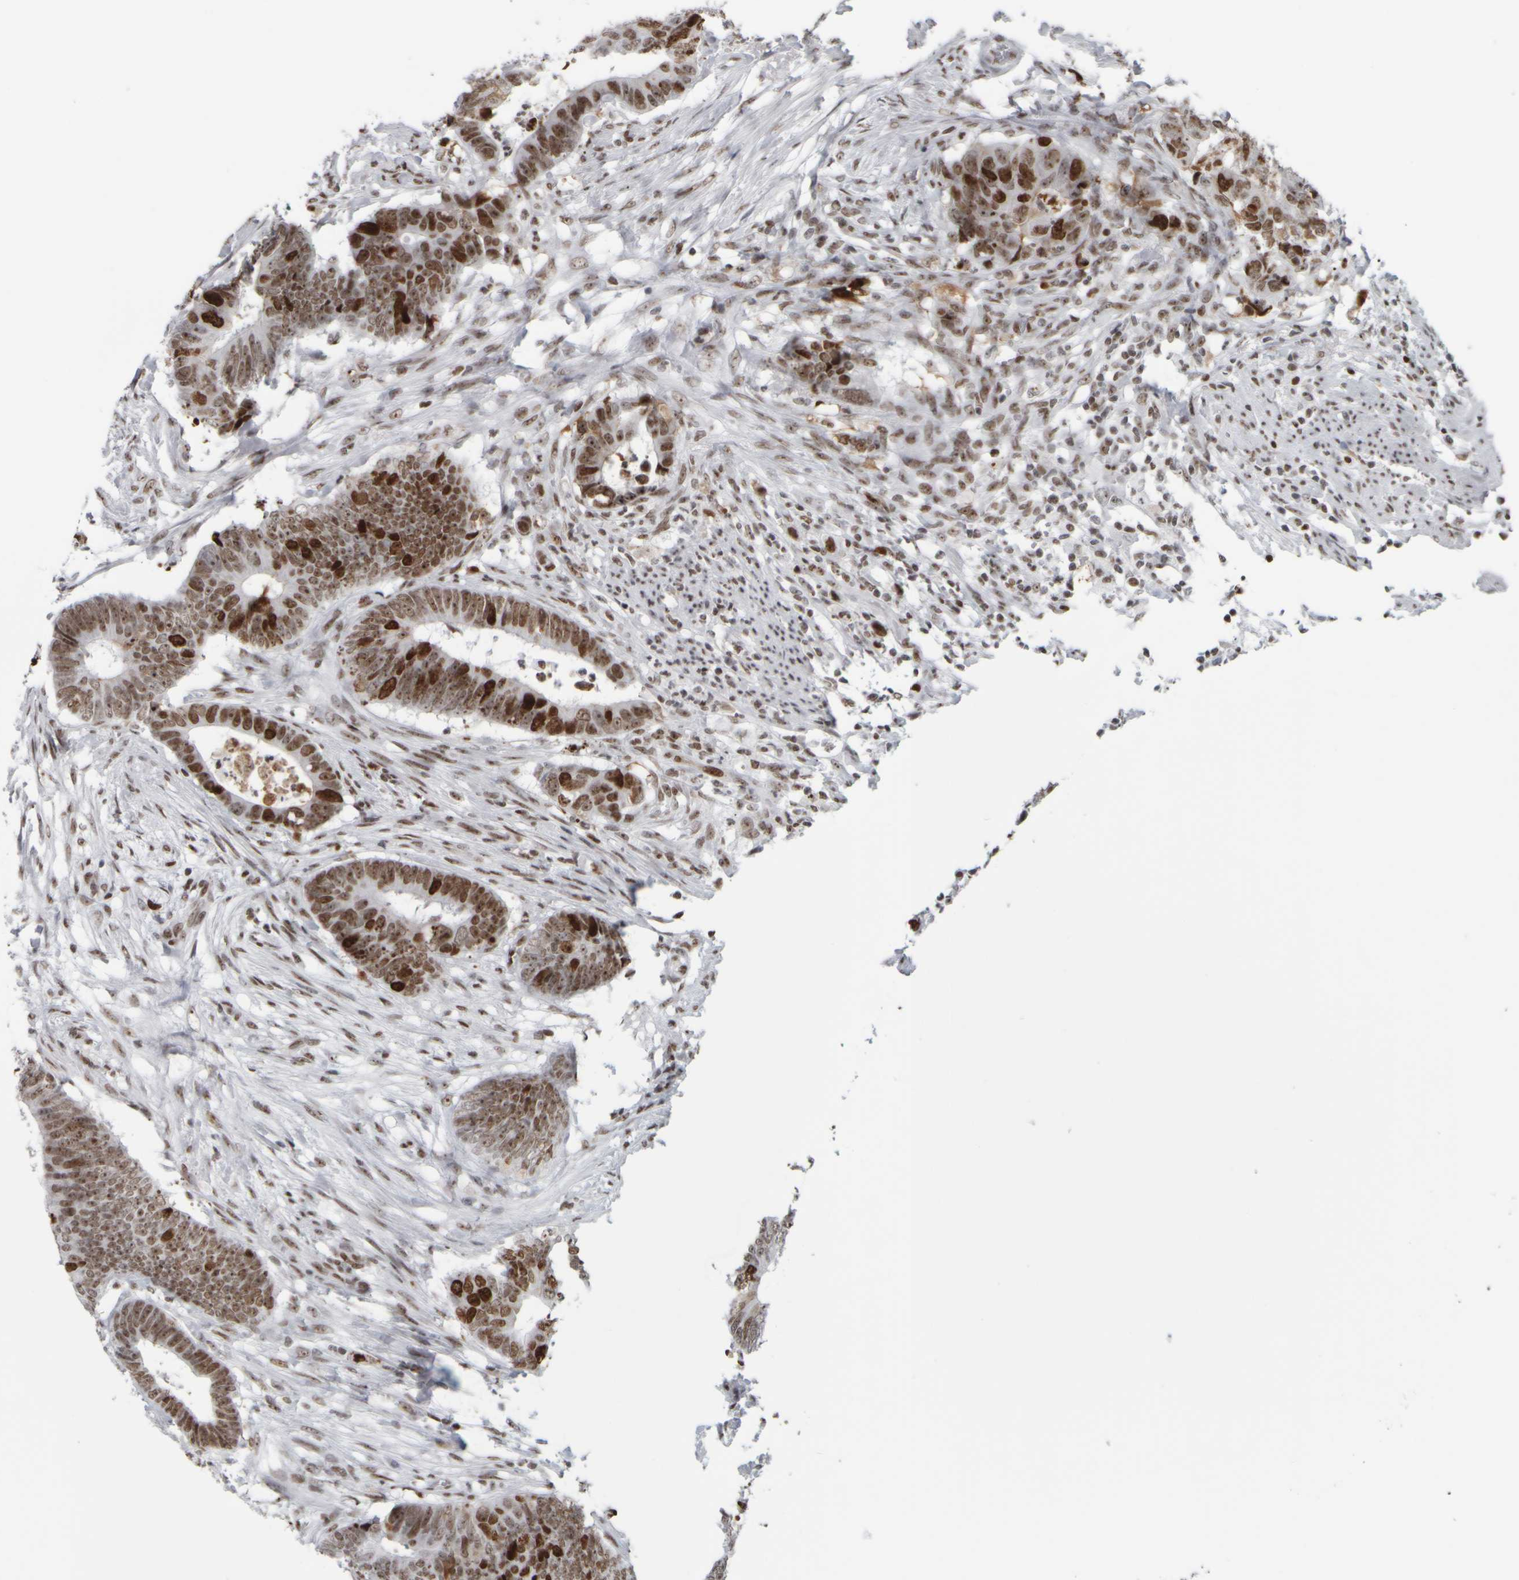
{"staining": {"intensity": "moderate", "quantity": ">75%", "location": "nuclear"}, "tissue": "colorectal cancer", "cell_type": "Tumor cells", "image_type": "cancer", "snomed": [{"axis": "morphology", "description": "Adenocarcinoma, NOS"}, {"axis": "topography", "description": "Colon"}], "caption": "The immunohistochemical stain labels moderate nuclear expression in tumor cells of colorectal cancer (adenocarcinoma) tissue.", "gene": "TOP2B", "patient": {"sex": "male", "age": 56}}